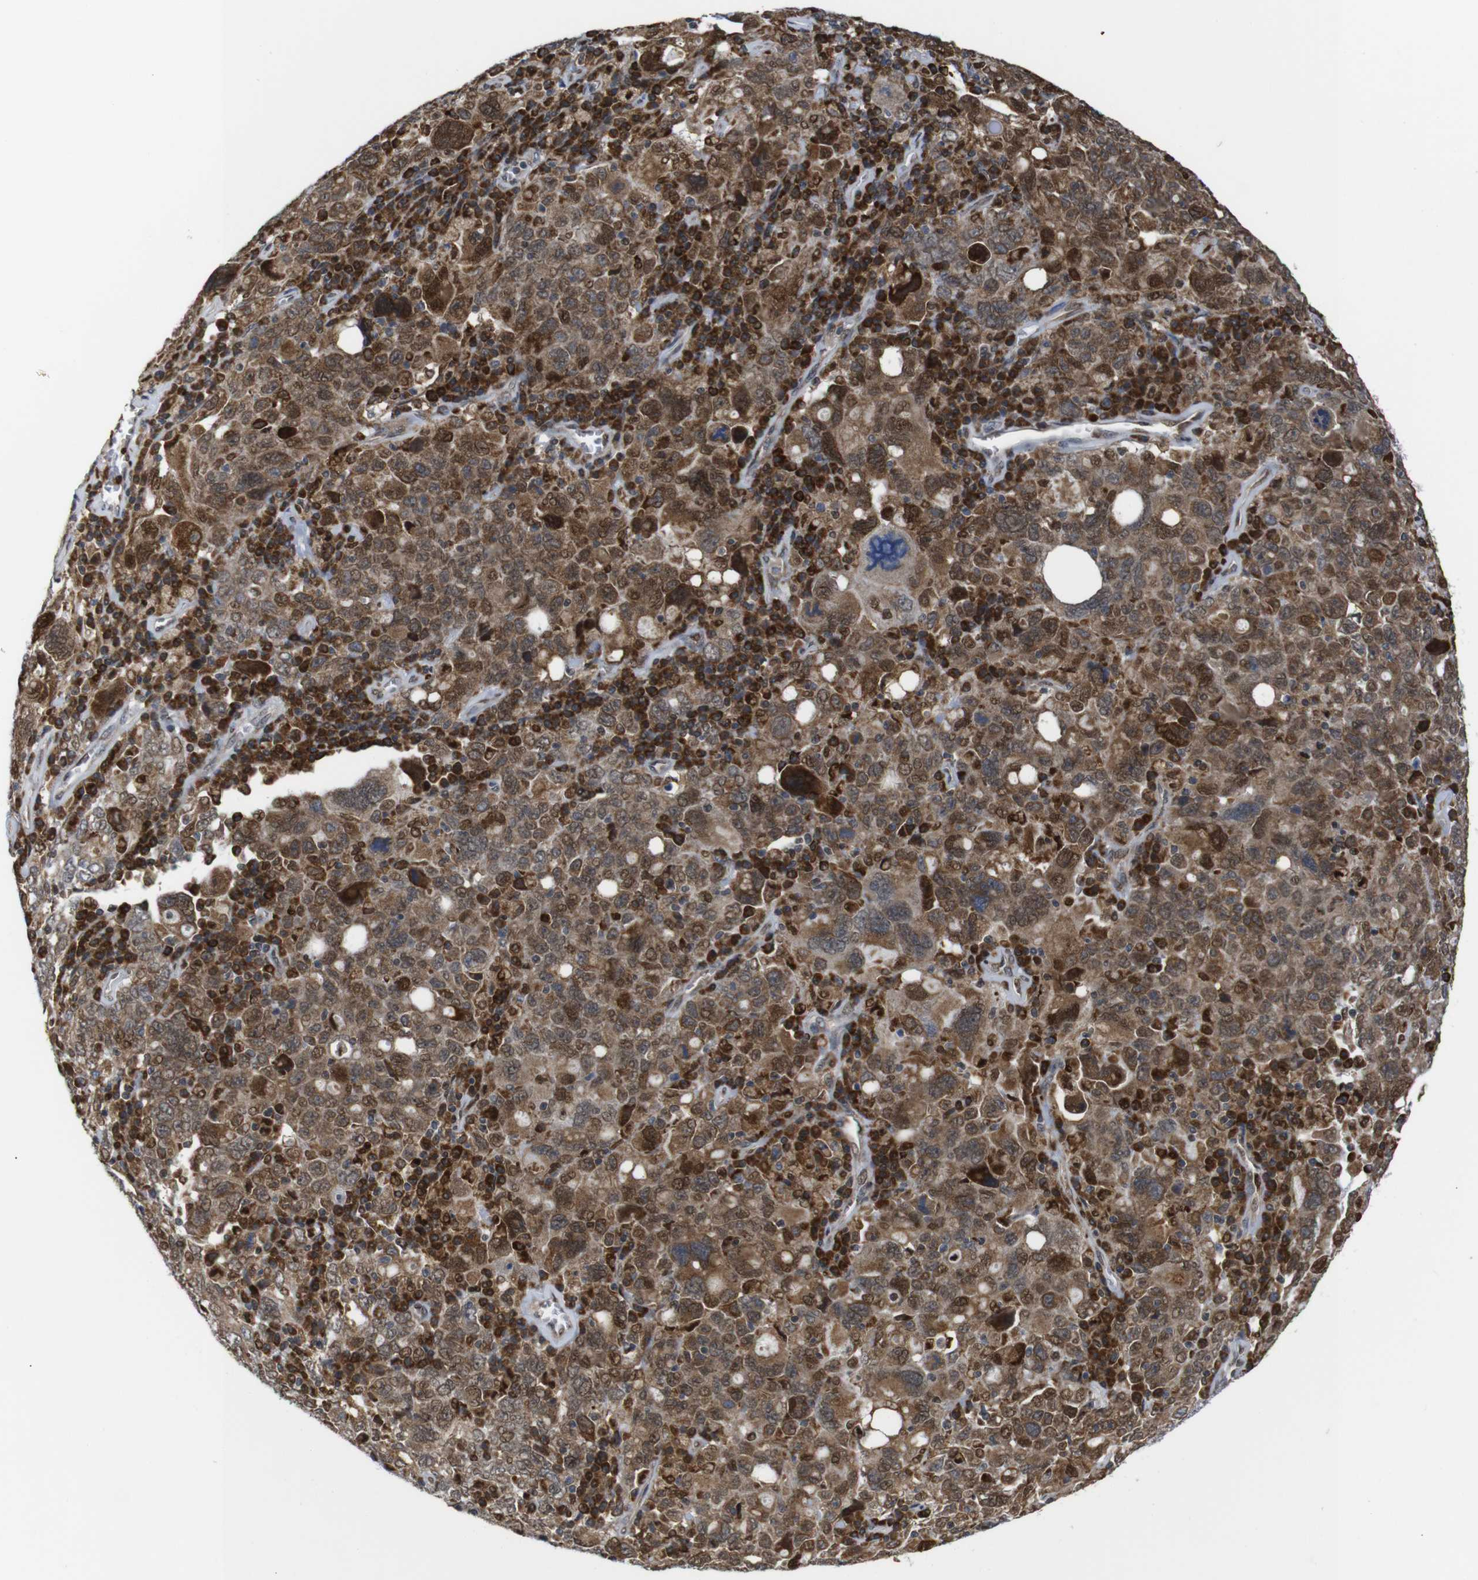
{"staining": {"intensity": "moderate", "quantity": ">75%", "location": "cytoplasmic/membranous"}, "tissue": "ovarian cancer", "cell_type": "Tumor cells", "image_type": "cancer", "snomed": [{"axis": "morphology", "description": "Carcinoma, endometroid"}, {"axis": "topography", "description": "Ovary"}], "caption": "Endometroid carcinoma (ovarian) was stained to show a protein in brown. There is medium levels of moderate cytoplasmic/membranous expression in approximately >75% of tumor cells. (DAB IHC with brightfield microscopy, high magnification).", "gene": "PTPN1", "patient": {"sex": "female", "age": 62}}